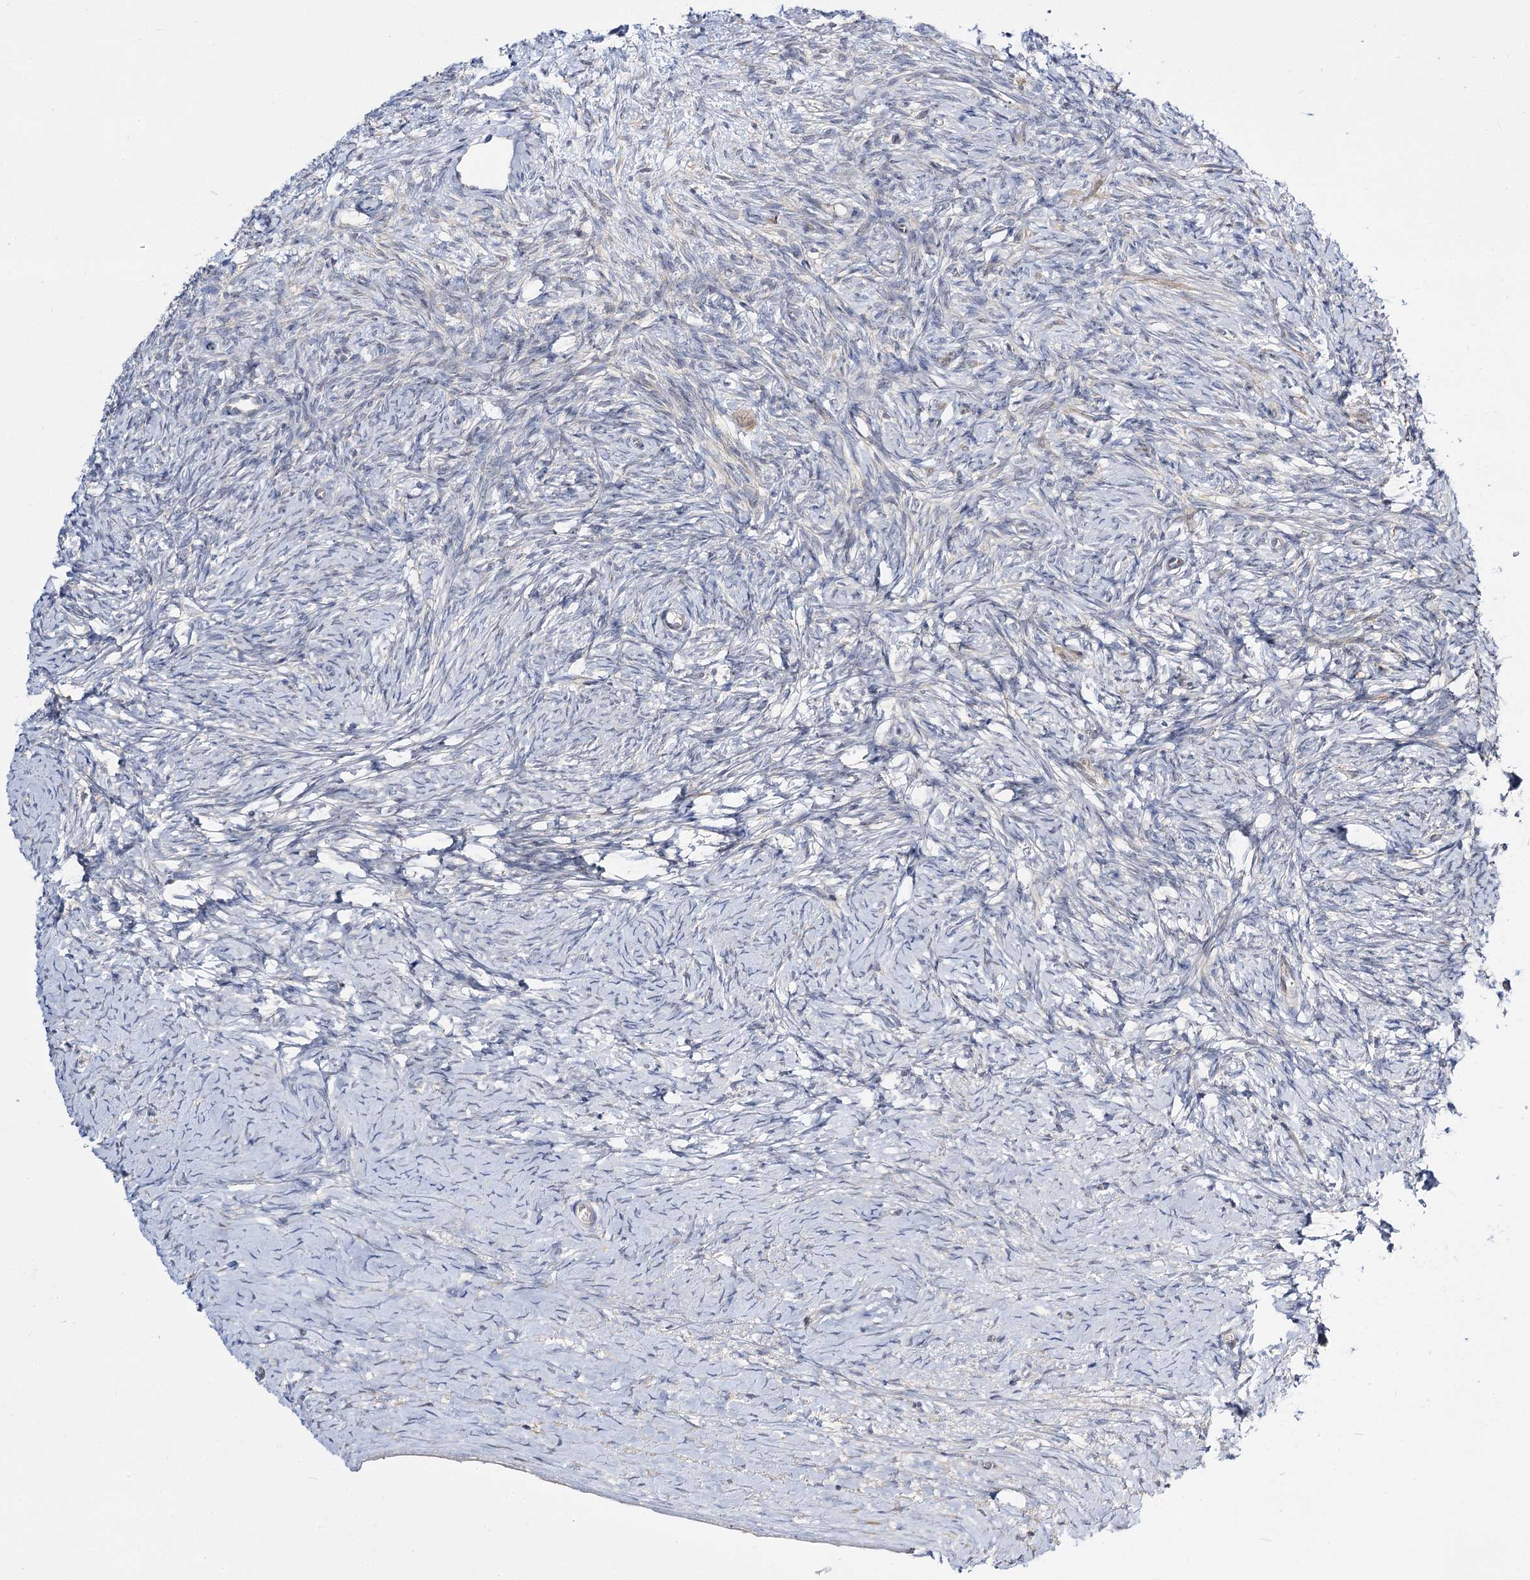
{"staining": {"intensity": "moderate", "quantity": "<25%", "location": "cytoplasmic/membranous"}, "tissue": "ovary", "cell_type": "Ovarian stroma cells", "image_type": "normal", "snomed": [{"axis": "morphology", "description": "Normal tissue, NOS"}, {"axis": "morphology", "description": "Developmental malformation"}, {"axis": "topography", "description": "Ovary"}], "caption": "Ovarian stroma cells display low levels of moderate cytoplasmic/membranous expression in approximately <25% of cells in unremarkable ovary. Nuclei are stained in blue.", "gene": "C11orf80", "patient": {"sex": "female", "age": 39}}